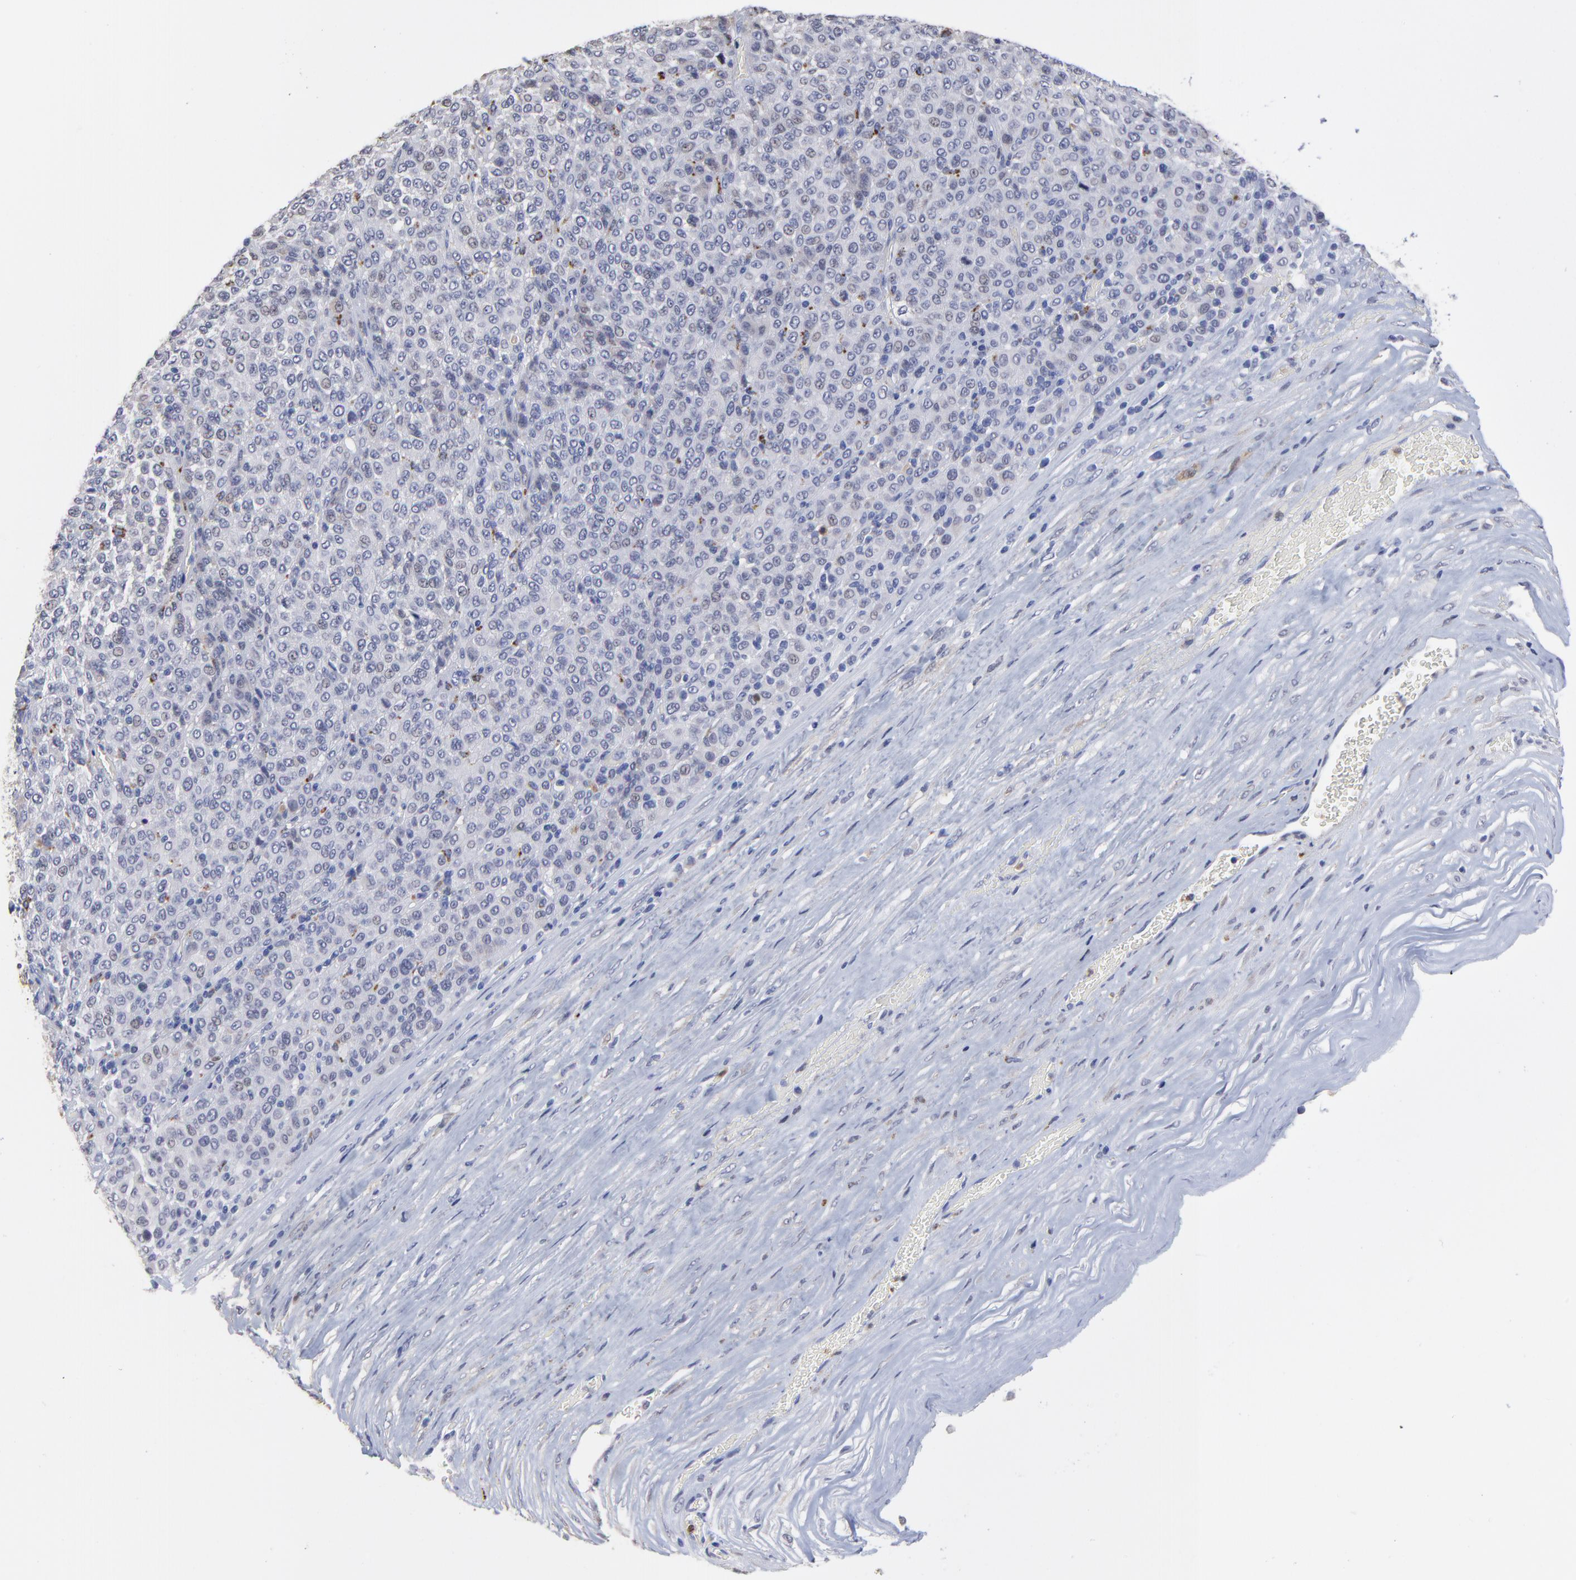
{"staining": {"intensity": "negative", "quantity": "none", "location": "none"}, "tissue": "melanoma", "cell_type": "Tumor cells", "image_type": "cancer", "snomed": [{"axis": "morphology", "description": "Malignant melanoma, Metastatic site"}, {"axis": "topography", "description": "Pancreas"}], "caption": "IHC micrograph of neoplastic tissue: malignant melanoma (metastatic site) stained with DAB shows no significant protein staining in tumor cells. (IHC, brightfield microscopy, high magnification).", "gene": "SMARCA1", "patient": {"sex": "female", "age": 30}}